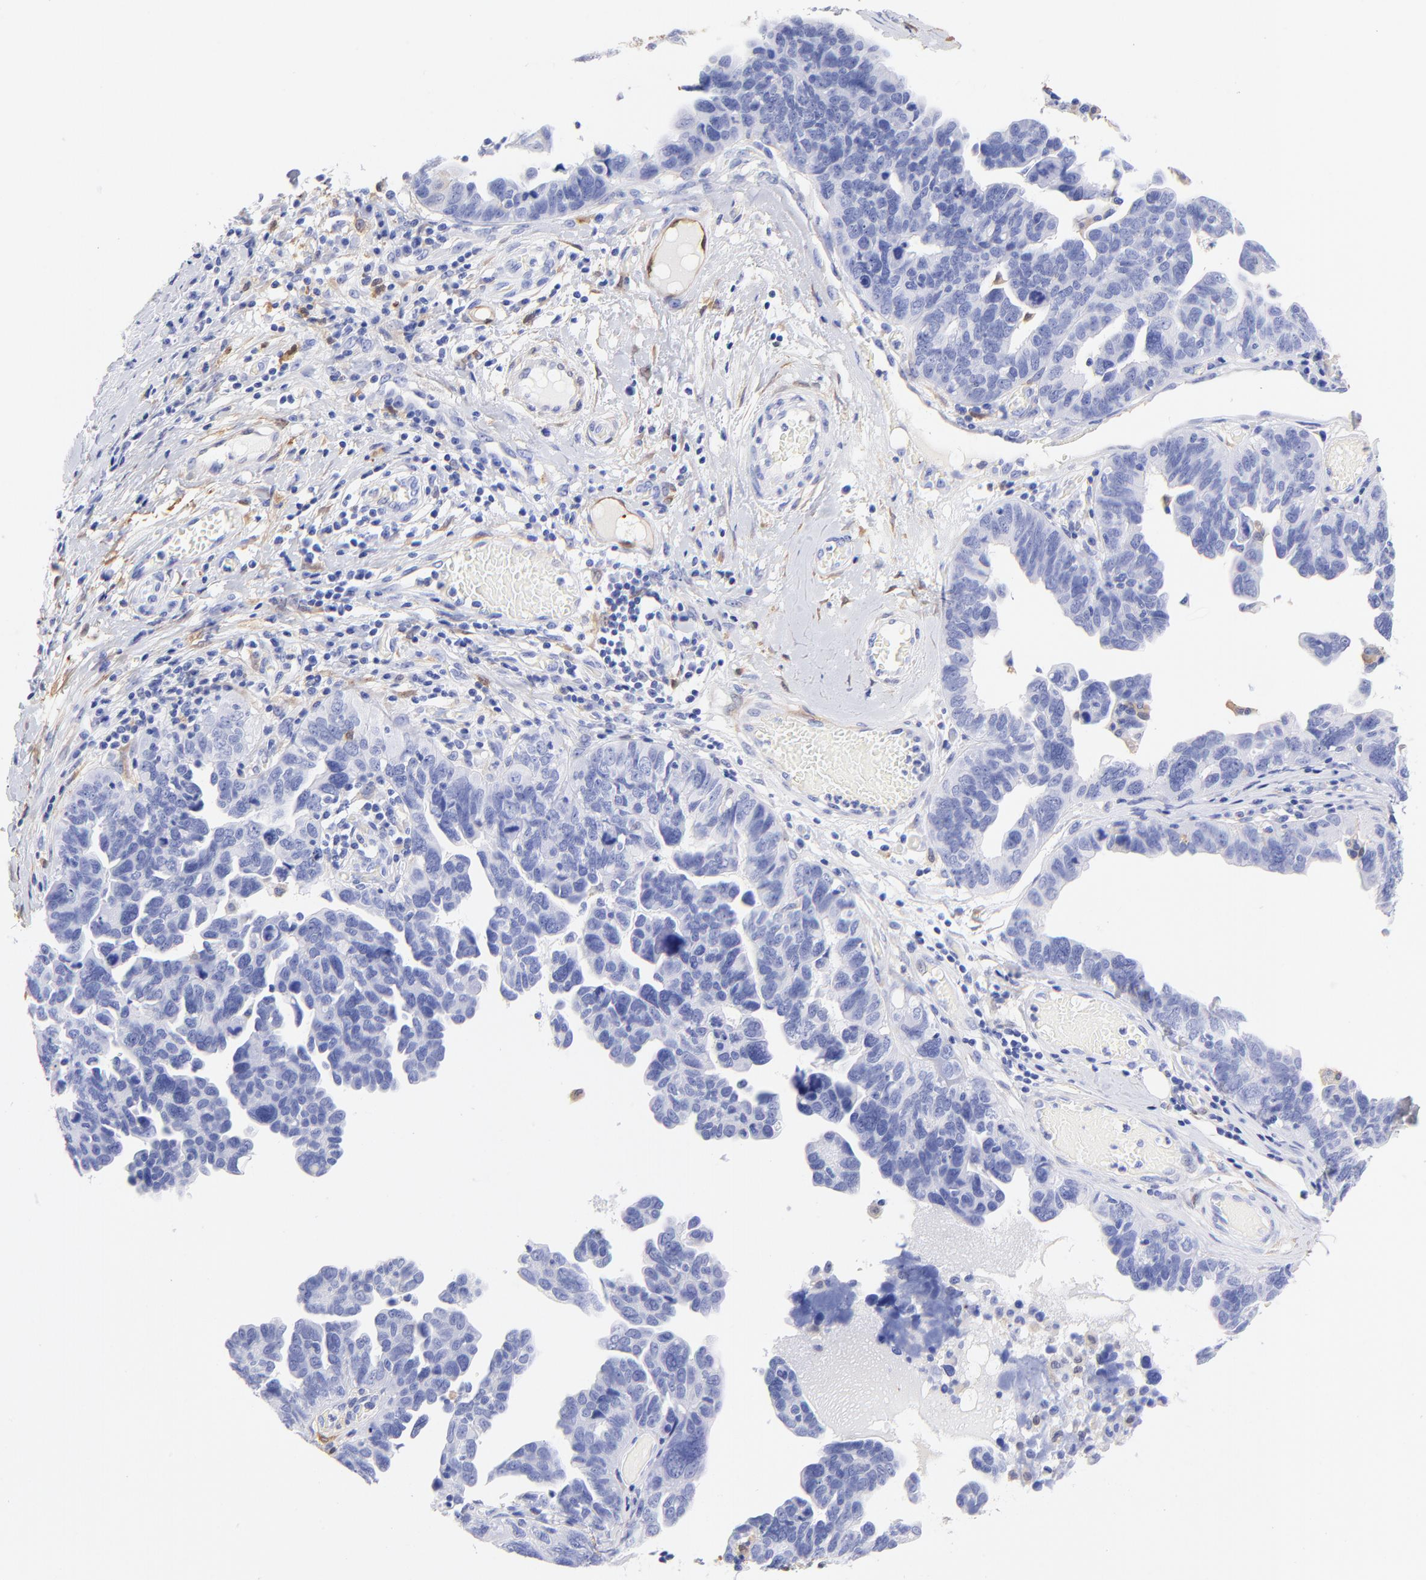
{"staining": {"intensity": "negative", "quantity": "none", "location": "none"}, "tissue": "ovarian cancer", "cell_type": "Tumor cells", "image_type": "cancer", "snomed": [{"axis": "morphology", "description": "Cystadenocarcinoma, serous, NOS"}, {"axis": "topography", "description": "Ovary"}], "caption": "Immunohistochemistry (IHC) micrograph of neoplastic tissue: human serous cystadenocarcinoma (ovarian) stained with DAB shows no significant protein expression in tumor cells. (DAB (3,3'-diaminobenzidine) immunohistochemistry (IHC) visualized using brightfield microscopy, high magnification).", "gene": "ALDH1A1", "patient": {"sex": "female", "age": 64}}